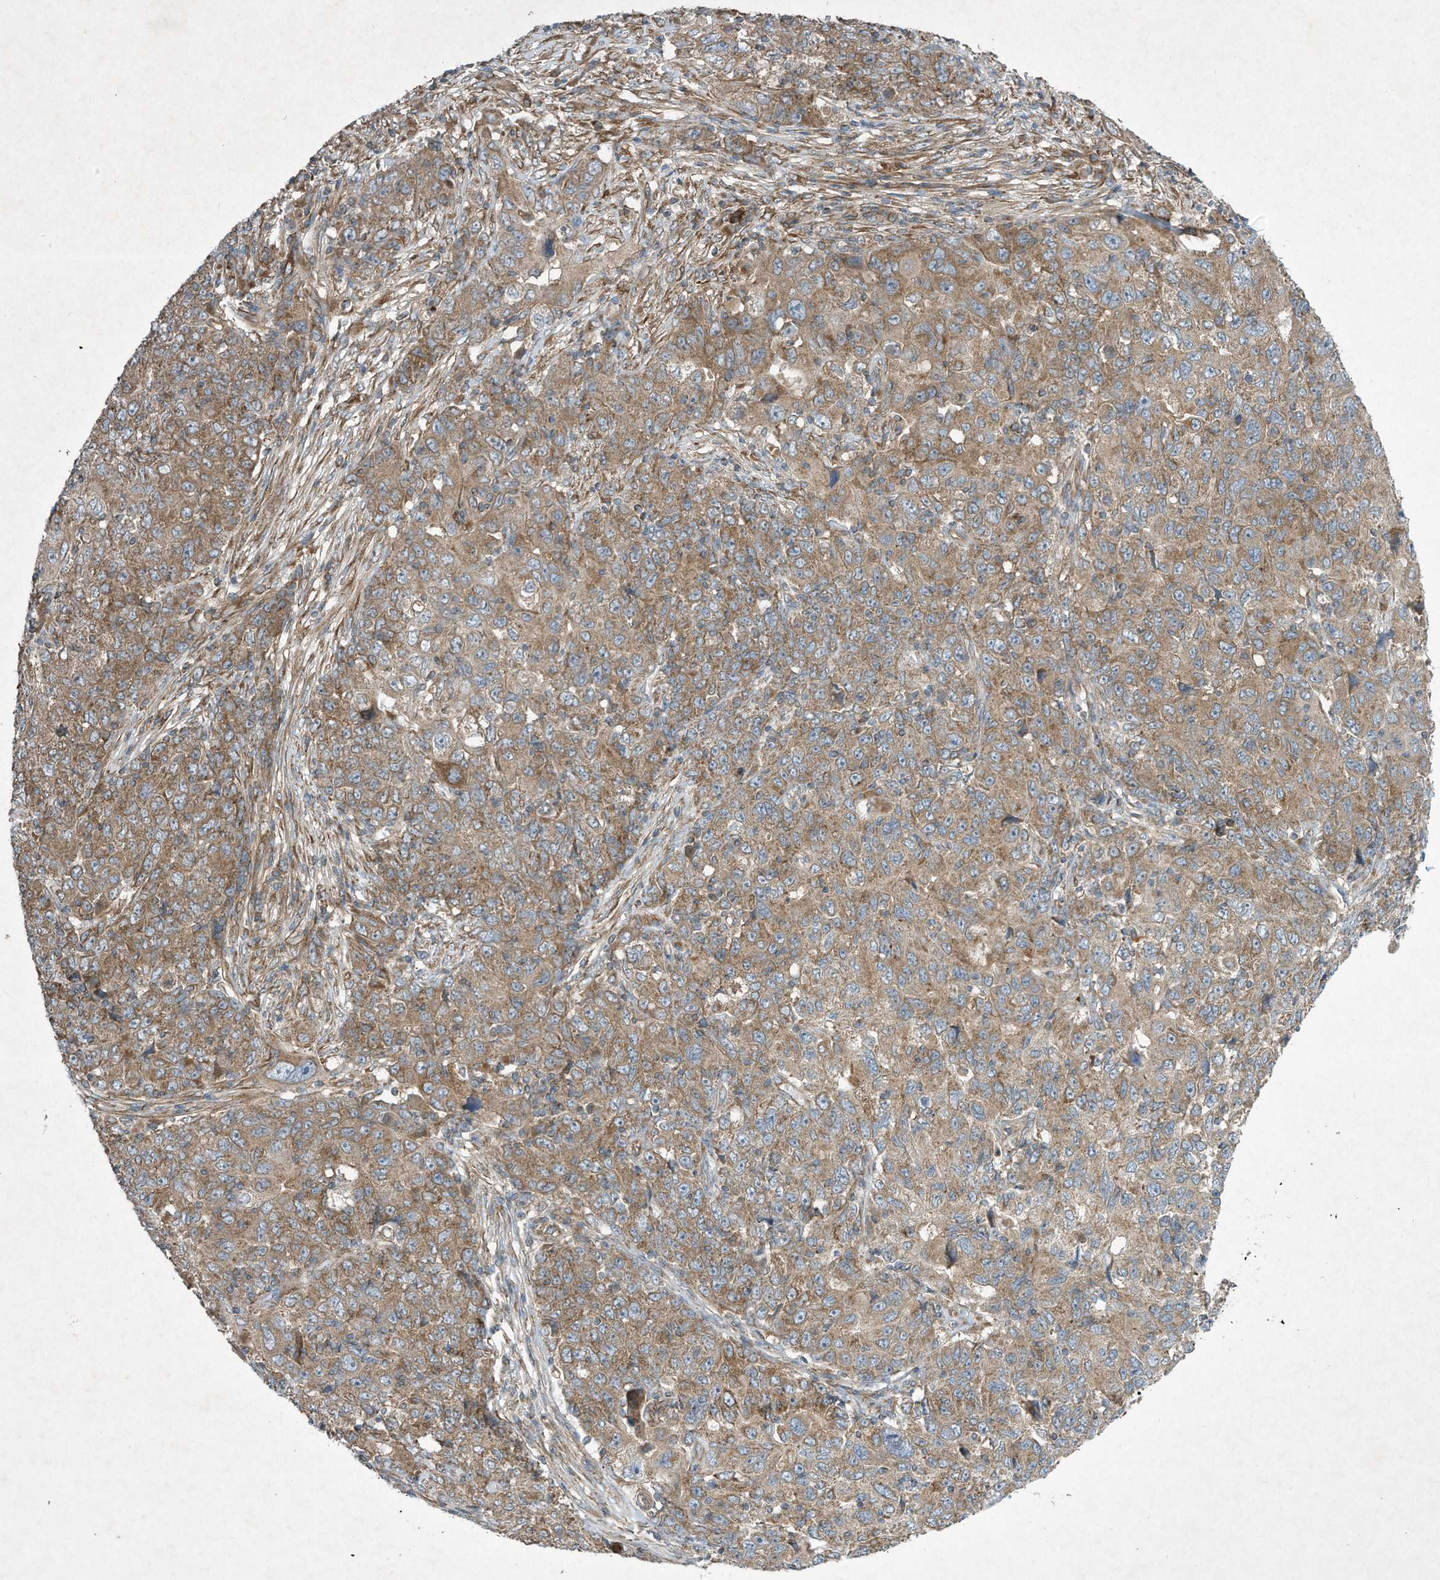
{"staining": {"intensity": "moderate", "quantity": ">75%", "location": "cytoplasmic/membranous"}, "tissue": "ovarian cancer", "cell_type": "Tumor cells", "image_type": "cancer", "snomed": [{"axis": "morphology", "description": "Carcinoma, endometroid"}, {"axis": "topography", "description": "Ovary"}], "caption": "Immunohistochemistry micrograph of endometroid carcinoma (ovarian) stained for a protein (brown), which displays medium levels of moderate cytoplasmic/membranous expression in approximately >75% of tumor cells.", "gene": "SYNJ2", "patient": {"sex": "female", "age": 42}}